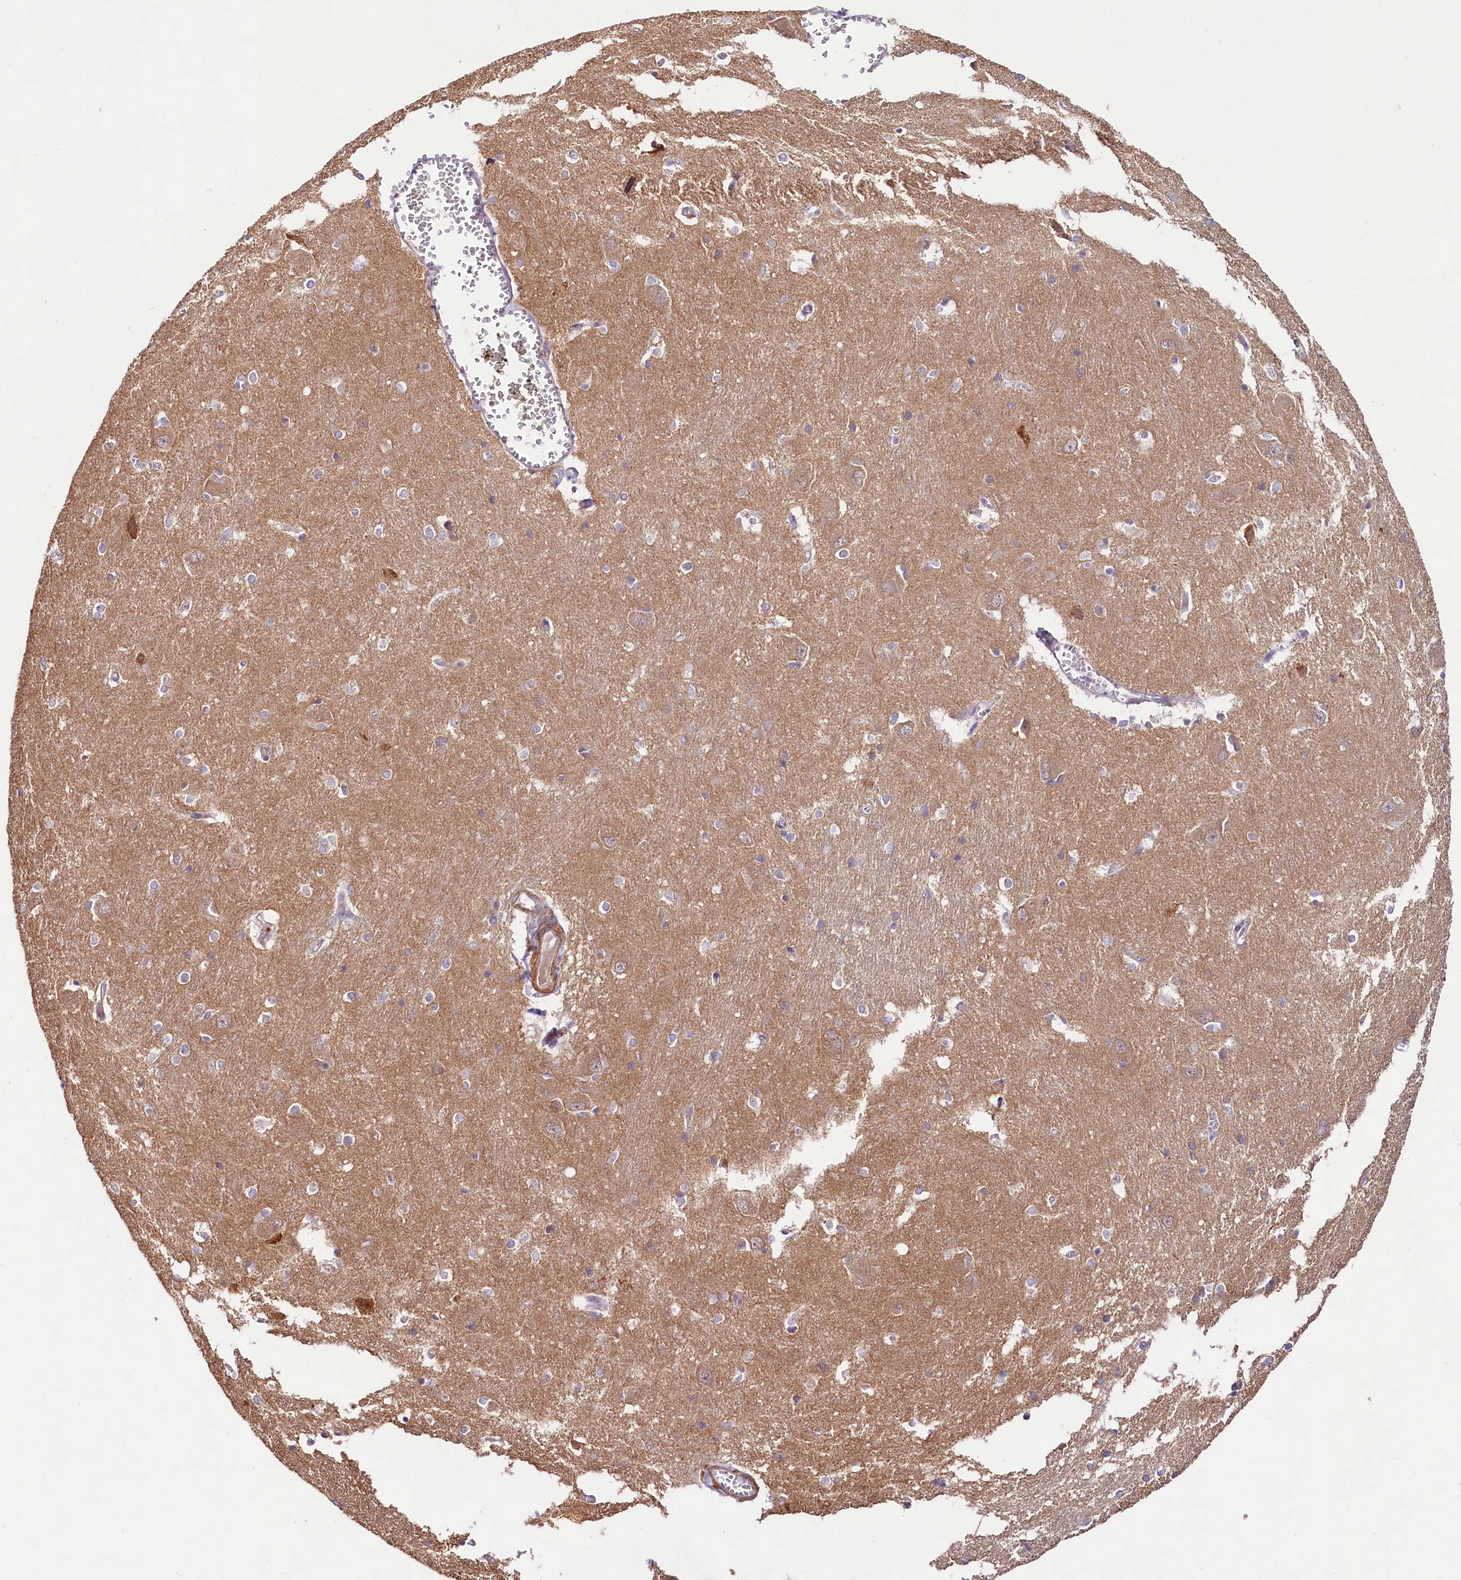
{"staining": {"intensity": "weak", "quantity": "<25%", "location": "cytoplasmic/membranous"}, "tissue": "caudate", "cell_type": "Glial cells", "image_type": "normal", "snomed": [{"axis": "morphology", "description": "Normal tissue, NOS"}, {"axis": "topography", "description": "Lateral ventricle wall"}], "caption": "Immunohistochemical staining of benign human caudate exhibits no significant positivity in glial cells.", "gene": "VPS11", "patient": {"sex": "male", "age": 37}}